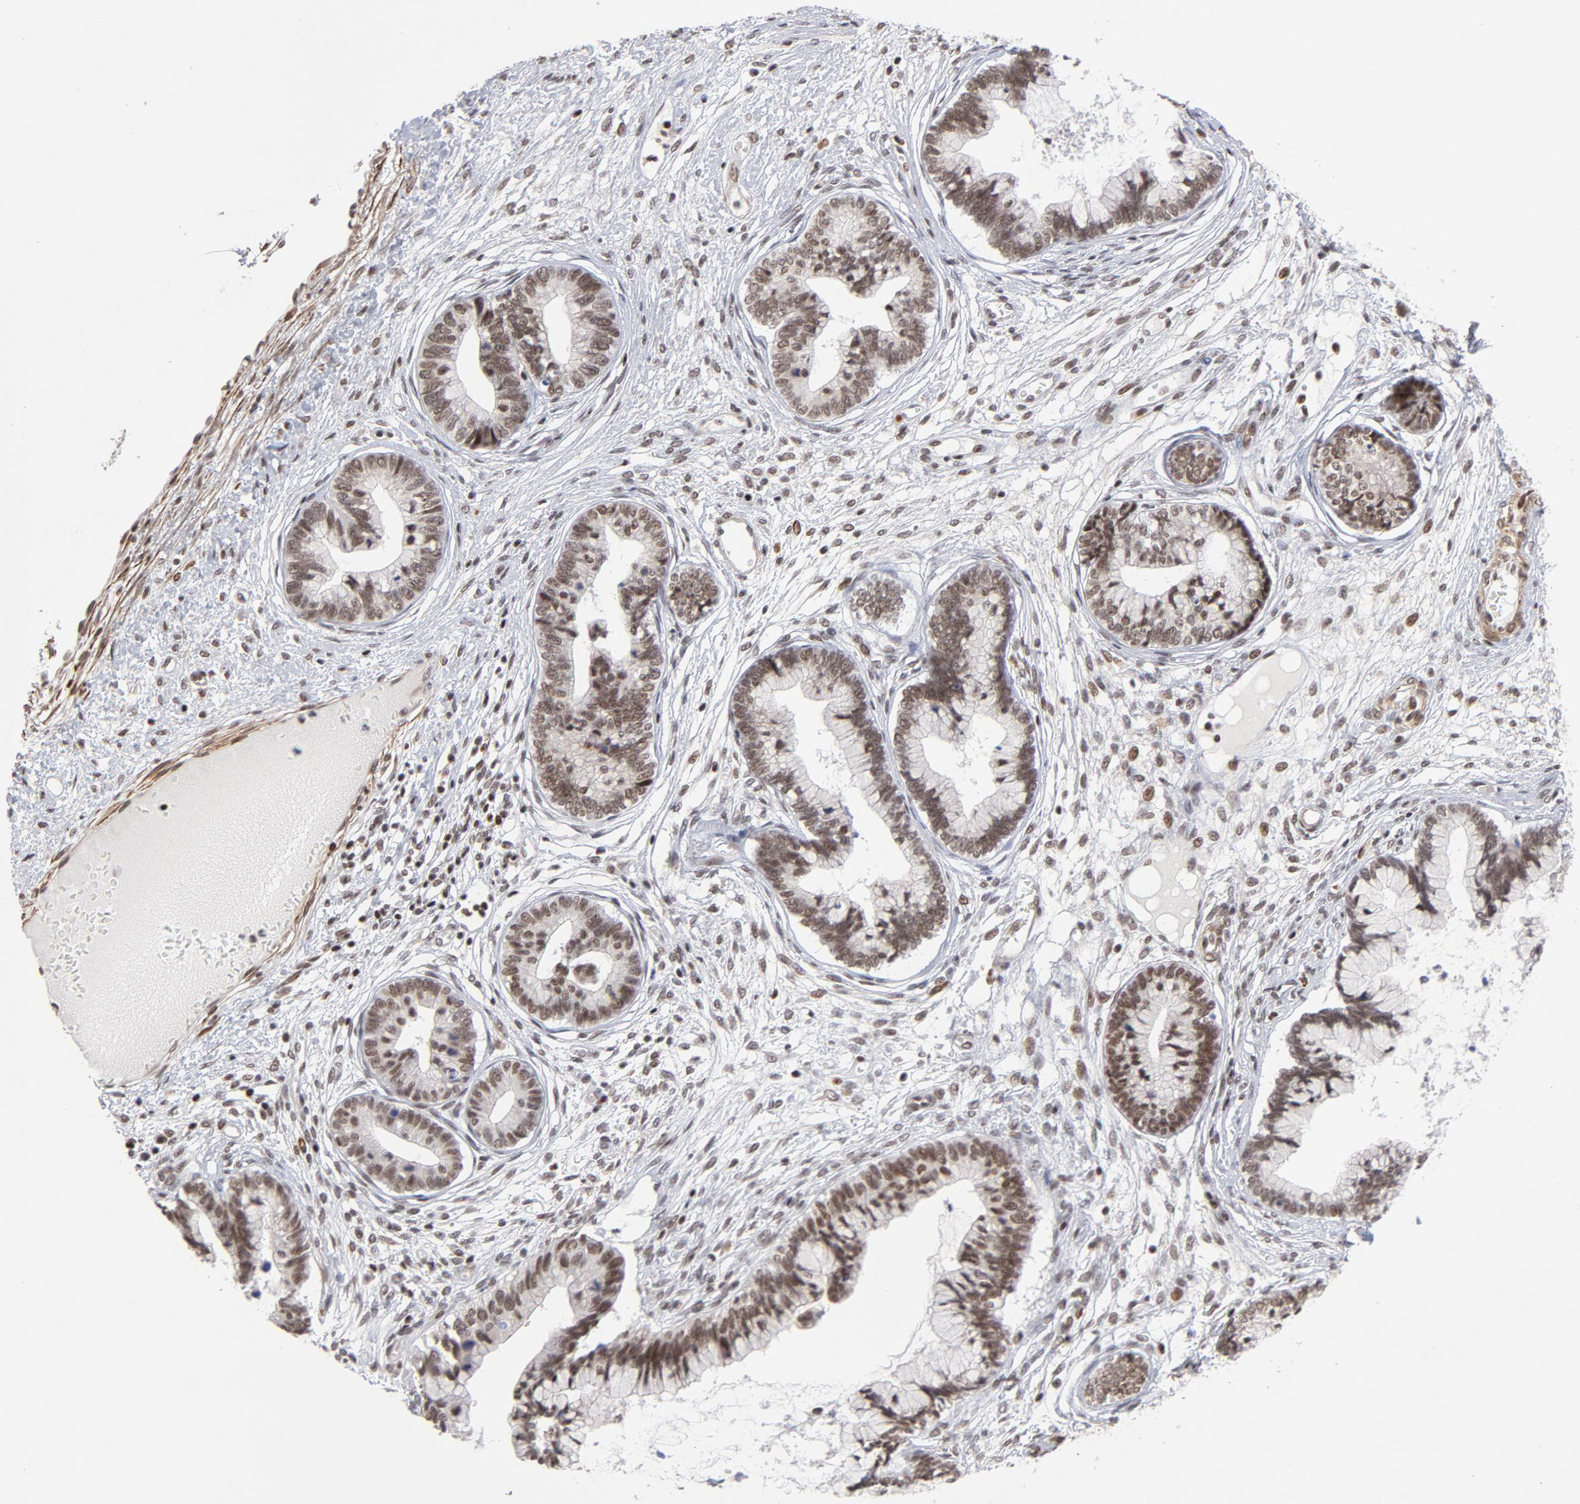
{"staining": {"intensity": "strong", "quantity": ">75%", "location": "nuclear"}, "tissue": "cervical cancer", "cell_type": "Tumor cells", "image_type": "cancer", "snomed": [{"axis": "morphology", "description": "Adenocarcinoma, NOS"}, {"axis": "topography", "description": "Cervix"}], "caption": "The micrograph demonstrates immunohistochemical staining of cervical adenocarcinoma. There is strong nuclear staining is seen in about >75% of tumor cells.", "gene": "CTCF", "patient": {"sex": "female", "age": 44}}